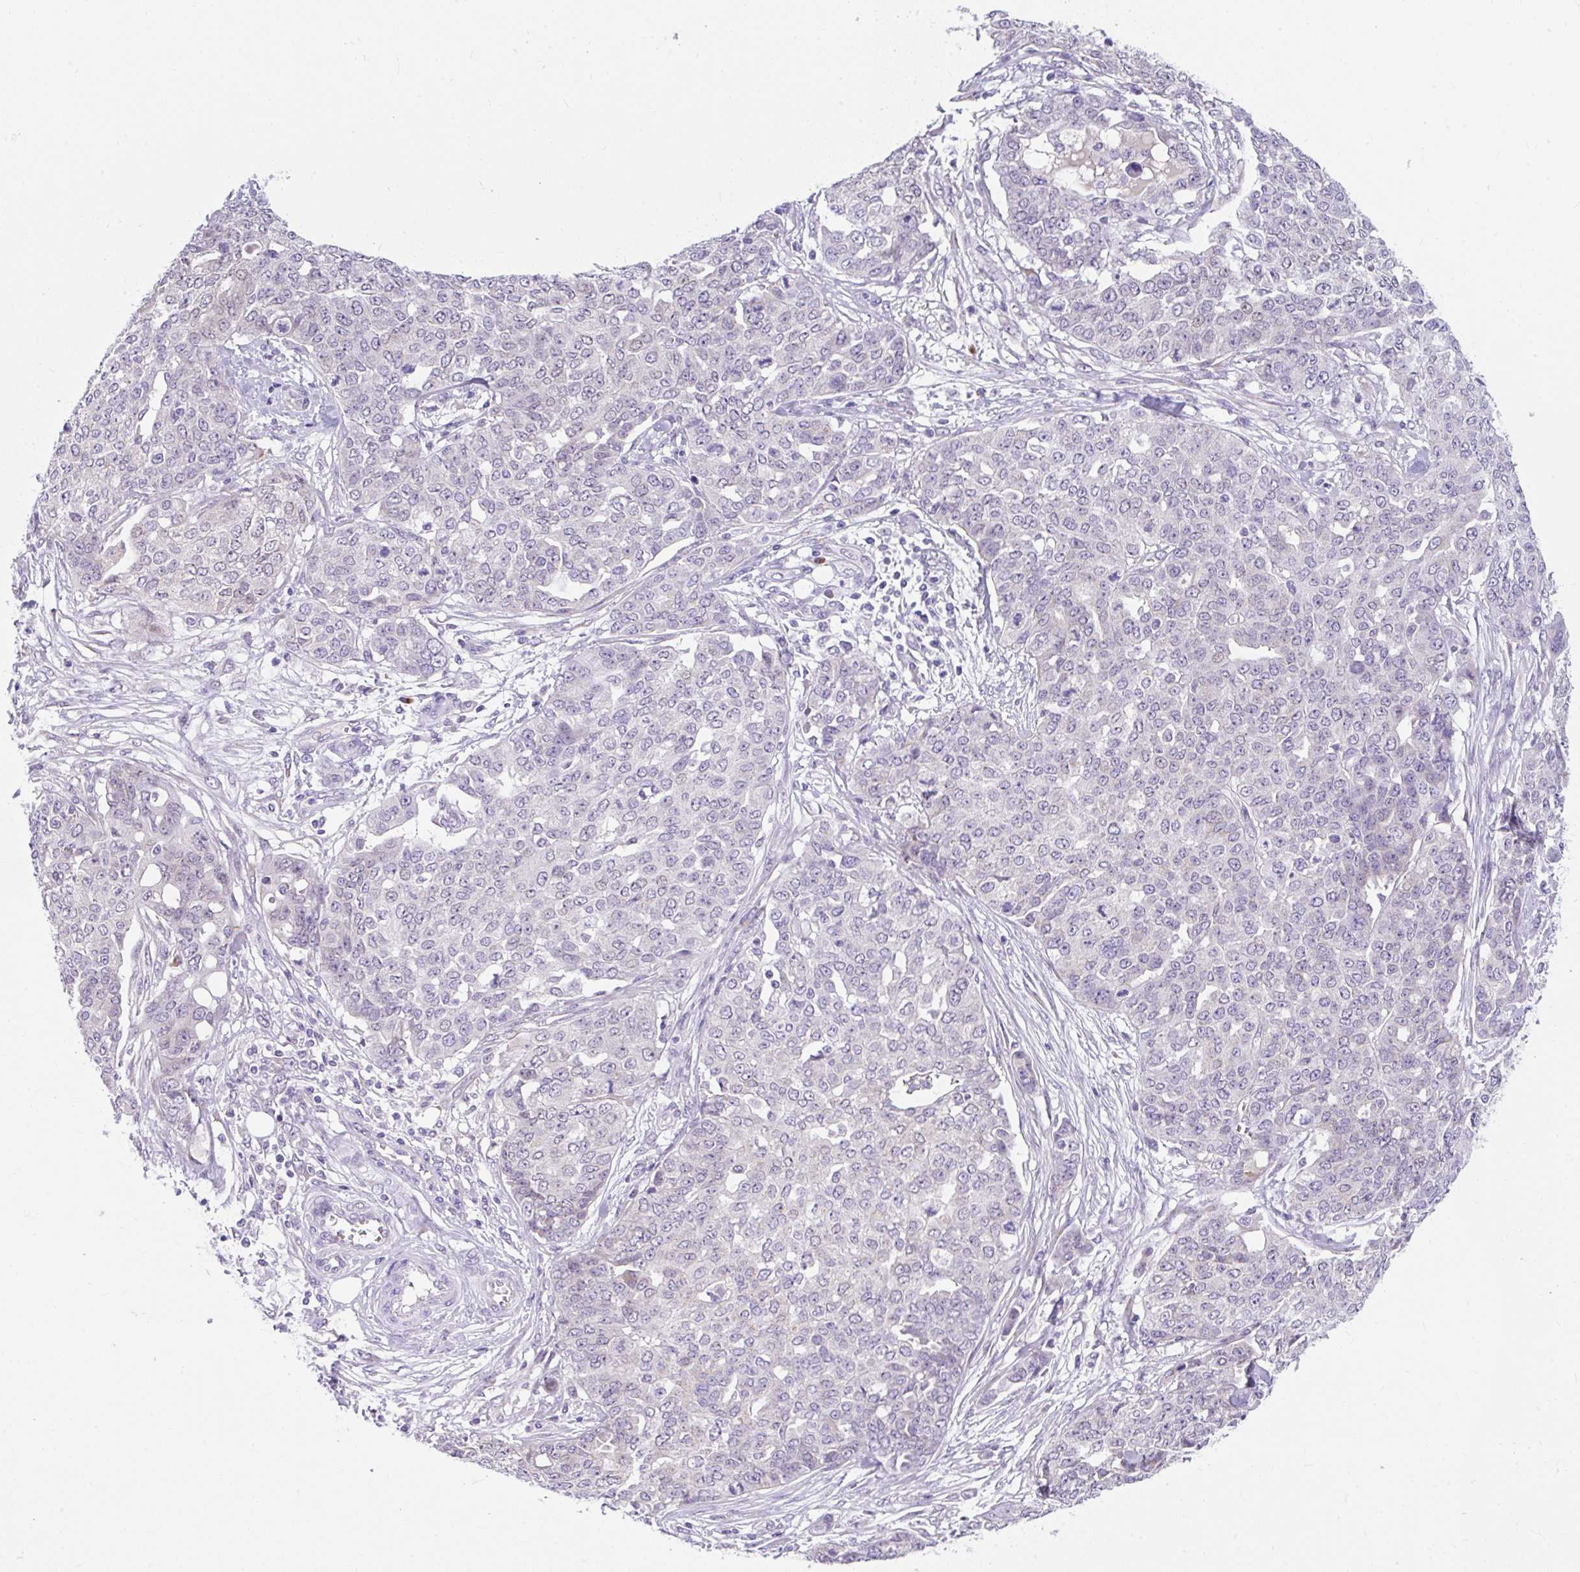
{"staining": {"intensity": "negative", "quantity": "none", "location": "none"}, "tissue": "ovarian cancer", "cell_type": "Tumor cells", "image_type": "cancer", "snomed": [{"axis": "morphology", "description": "Cystadenocarcinoma, serous, NOS"}, {"axis": "topography", "description": "Soft tissue"}, {"axis": "topography", "description": "Ovary"}], "caption": "Tumor cells are negative for protein expression in human ovarian serous cystadenocarcinoma.", "gene": "GOLGA8A", "patient": {"sex": "female", "age": 57}}